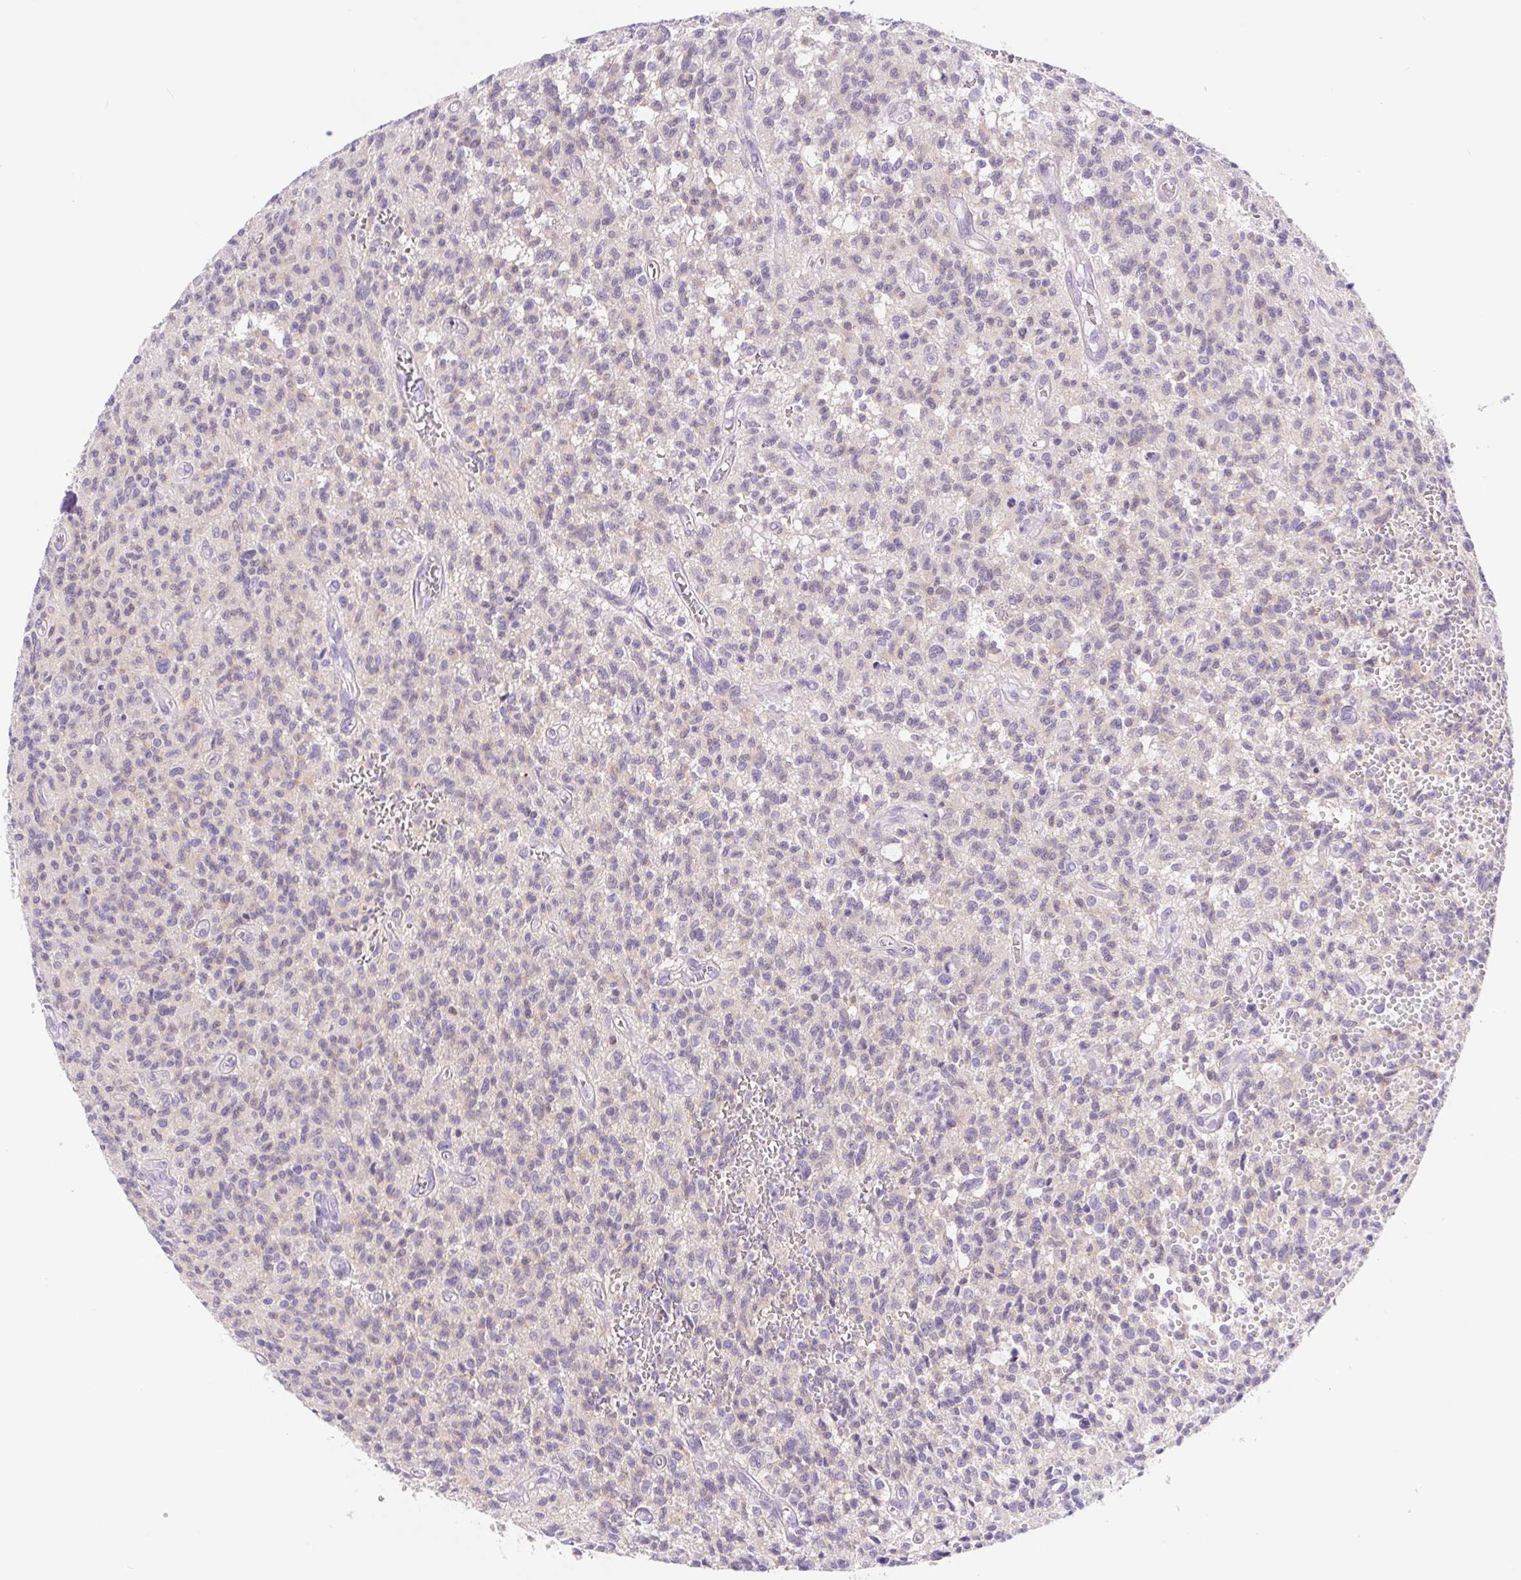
{"staining": {"intensity": "negative", "quantity": "none", "location": "none"}, "tissue": "glioma", "cell_type": "Tumor cells", "image_type": "cancer", "snomed": [{"axis": "morphology", "description": "Glioma, malignant, Low grade"}, {"axis": "topography", "description": "Brain"}], "caption": "Low-grade glioma (malignant) was stained to show a protein in brown. There is no significant expression in tumor cells. (DAB (3,3'-diaminobenzidine) IHC visualized using brightfield microscopy, high magnification).", "gene": "DYNC2LI1", "patient": {"sex": "male", "age": 64}}